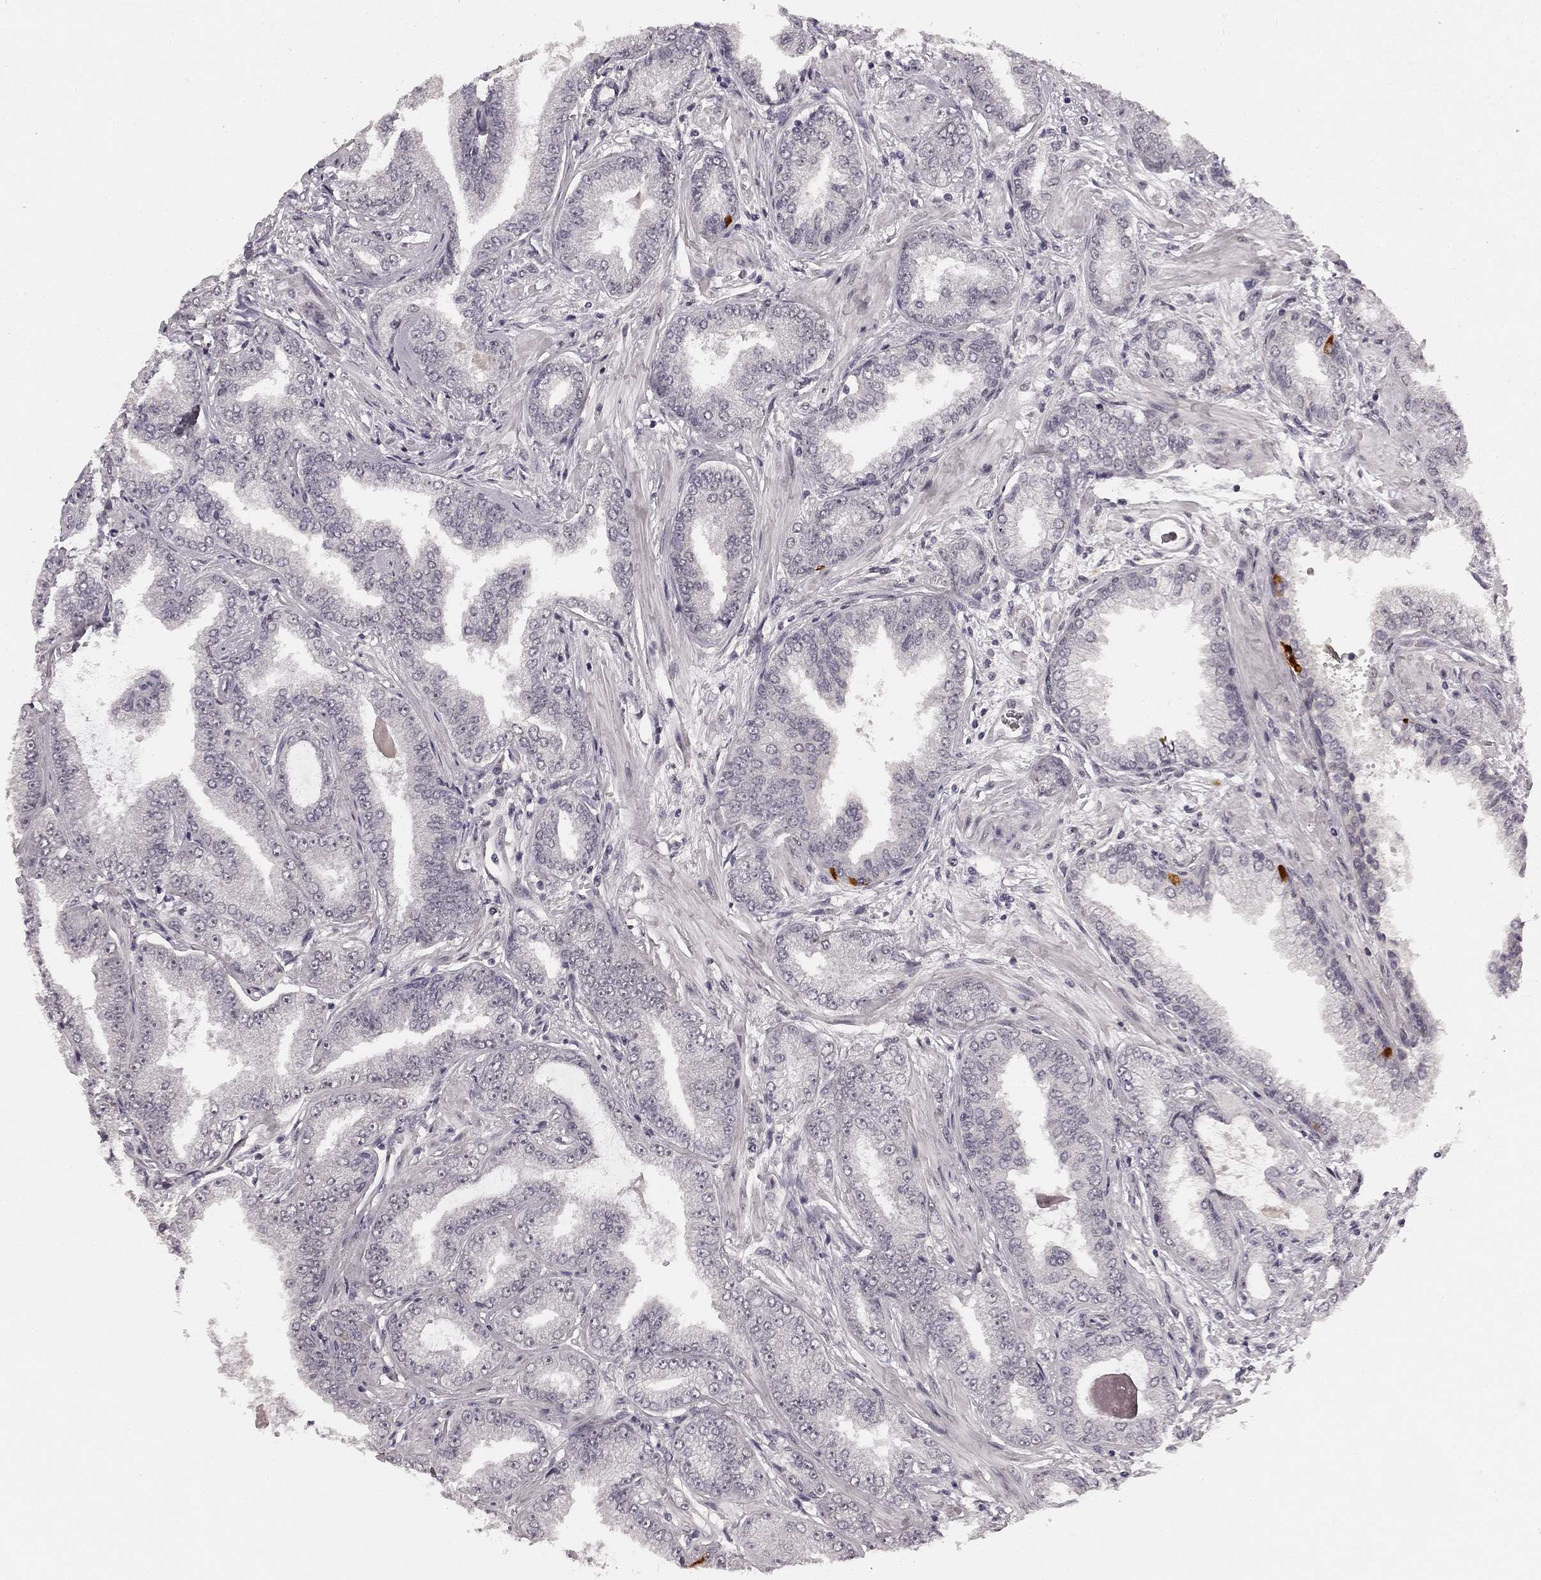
{"staining": {"intensity": "negative", "quantity": "none", "location": "none"}, "tissue": "prostate cancer", "cell_type": "Tumor cells", "image_type": "cancer", "snomed": [{"axis": "morphology", "description": "Adenocarcinoma, Low grade"}, {"axis": "topography", "description": "Prostate"}], "caption": "The histopathology image exhibits no significant staining in tumor cells of prostate cancer (adenocarcinoma (low-grade)).", "gene": "HCN4", "patient": {"sex": "male", "age": 55}}